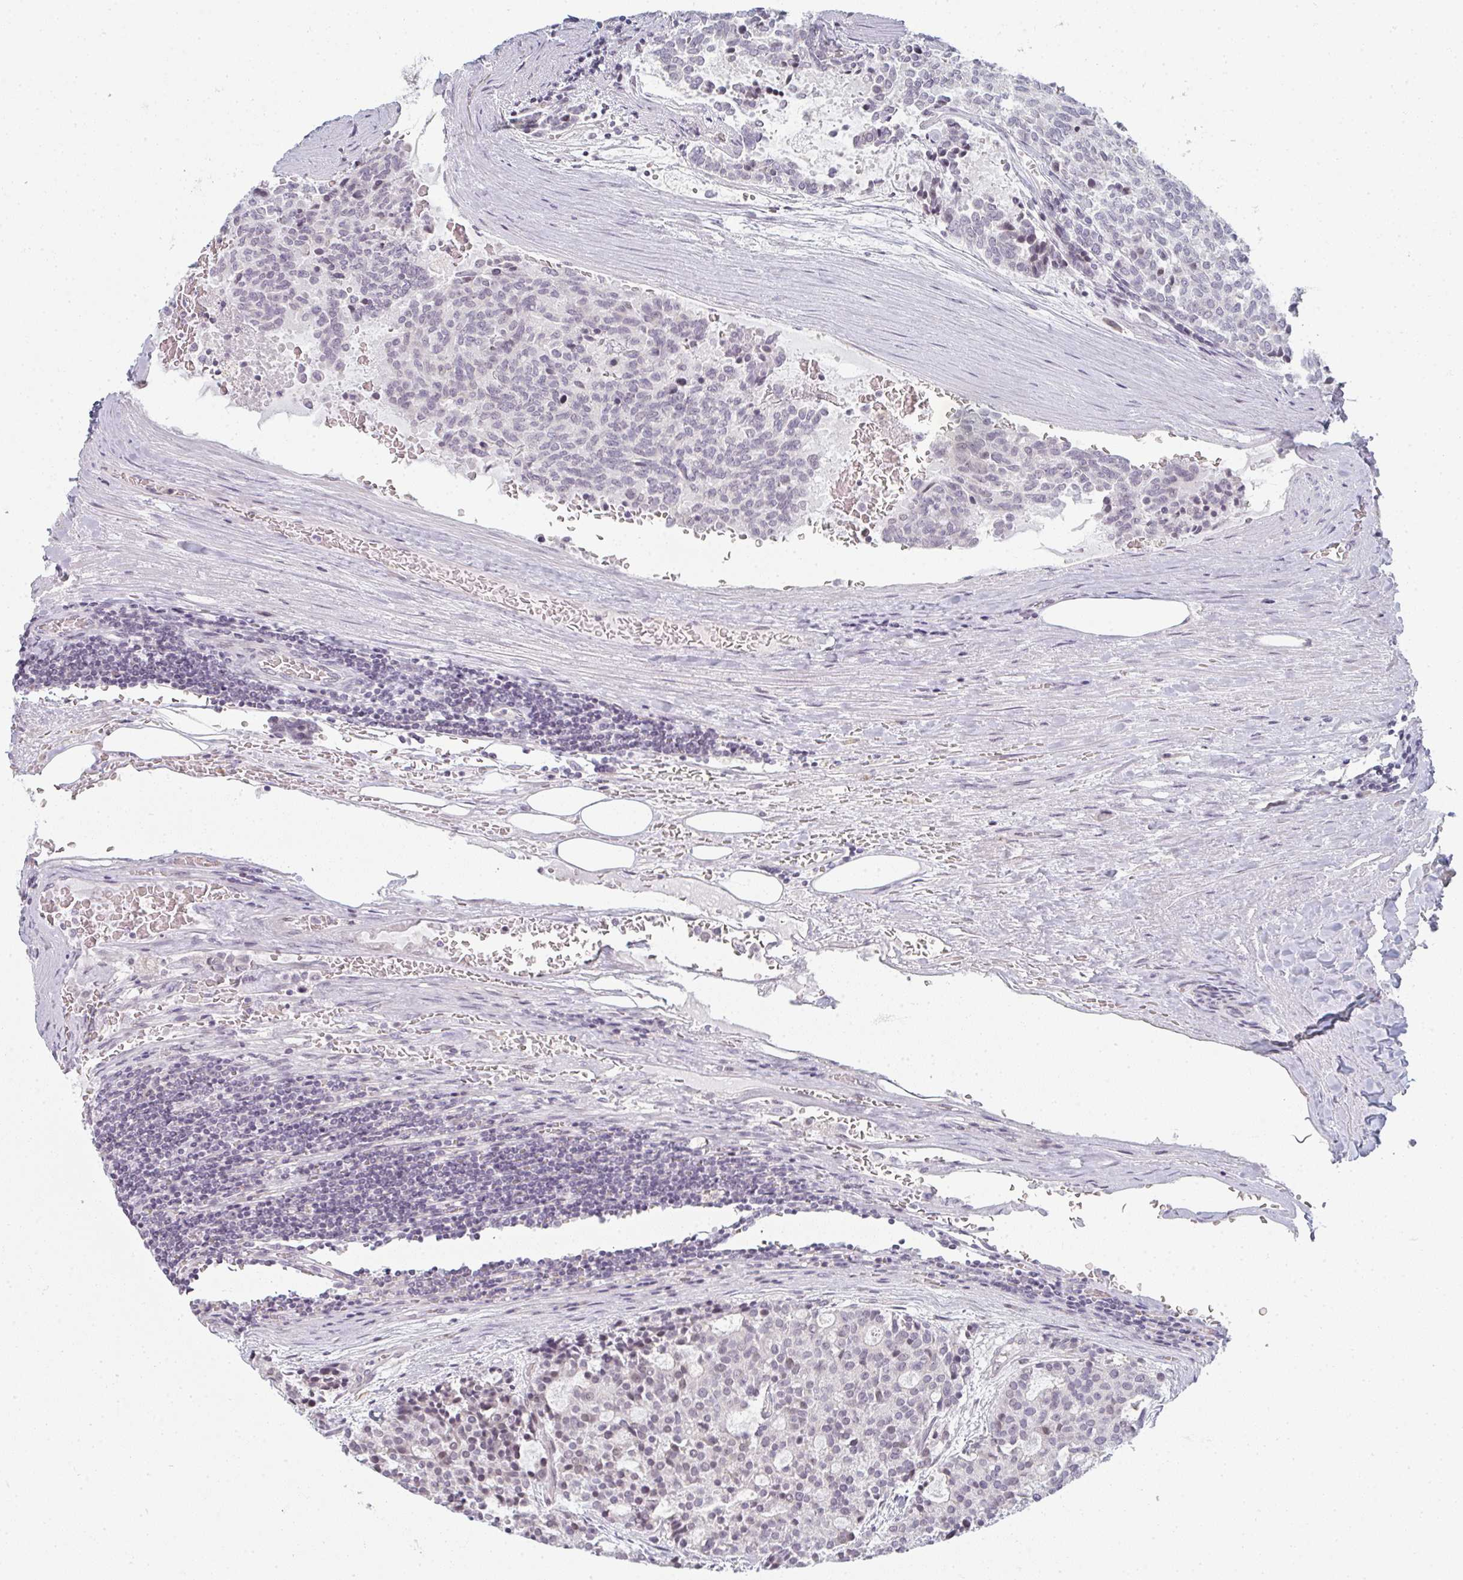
{"staining": {"intensity": "negative", "quantity": "none", "location": "none"}, "tissue": "carcinoid", "cell_type": "Tumor cells", "image_type": "cancer", "snomed": [{"axis": "morphology", "description": "Carcinoid, malignant, NOS"}, {"axis": "topography", "description": "Pancreas"}], "caption": "Immunohistochemistry photomicrograph of carcinoid (malignant) stained for a protein (brown), which displays no positivity in tumor cells.", "gene": "RBBP6", "patient": {"sex": "female", "age": 54}}